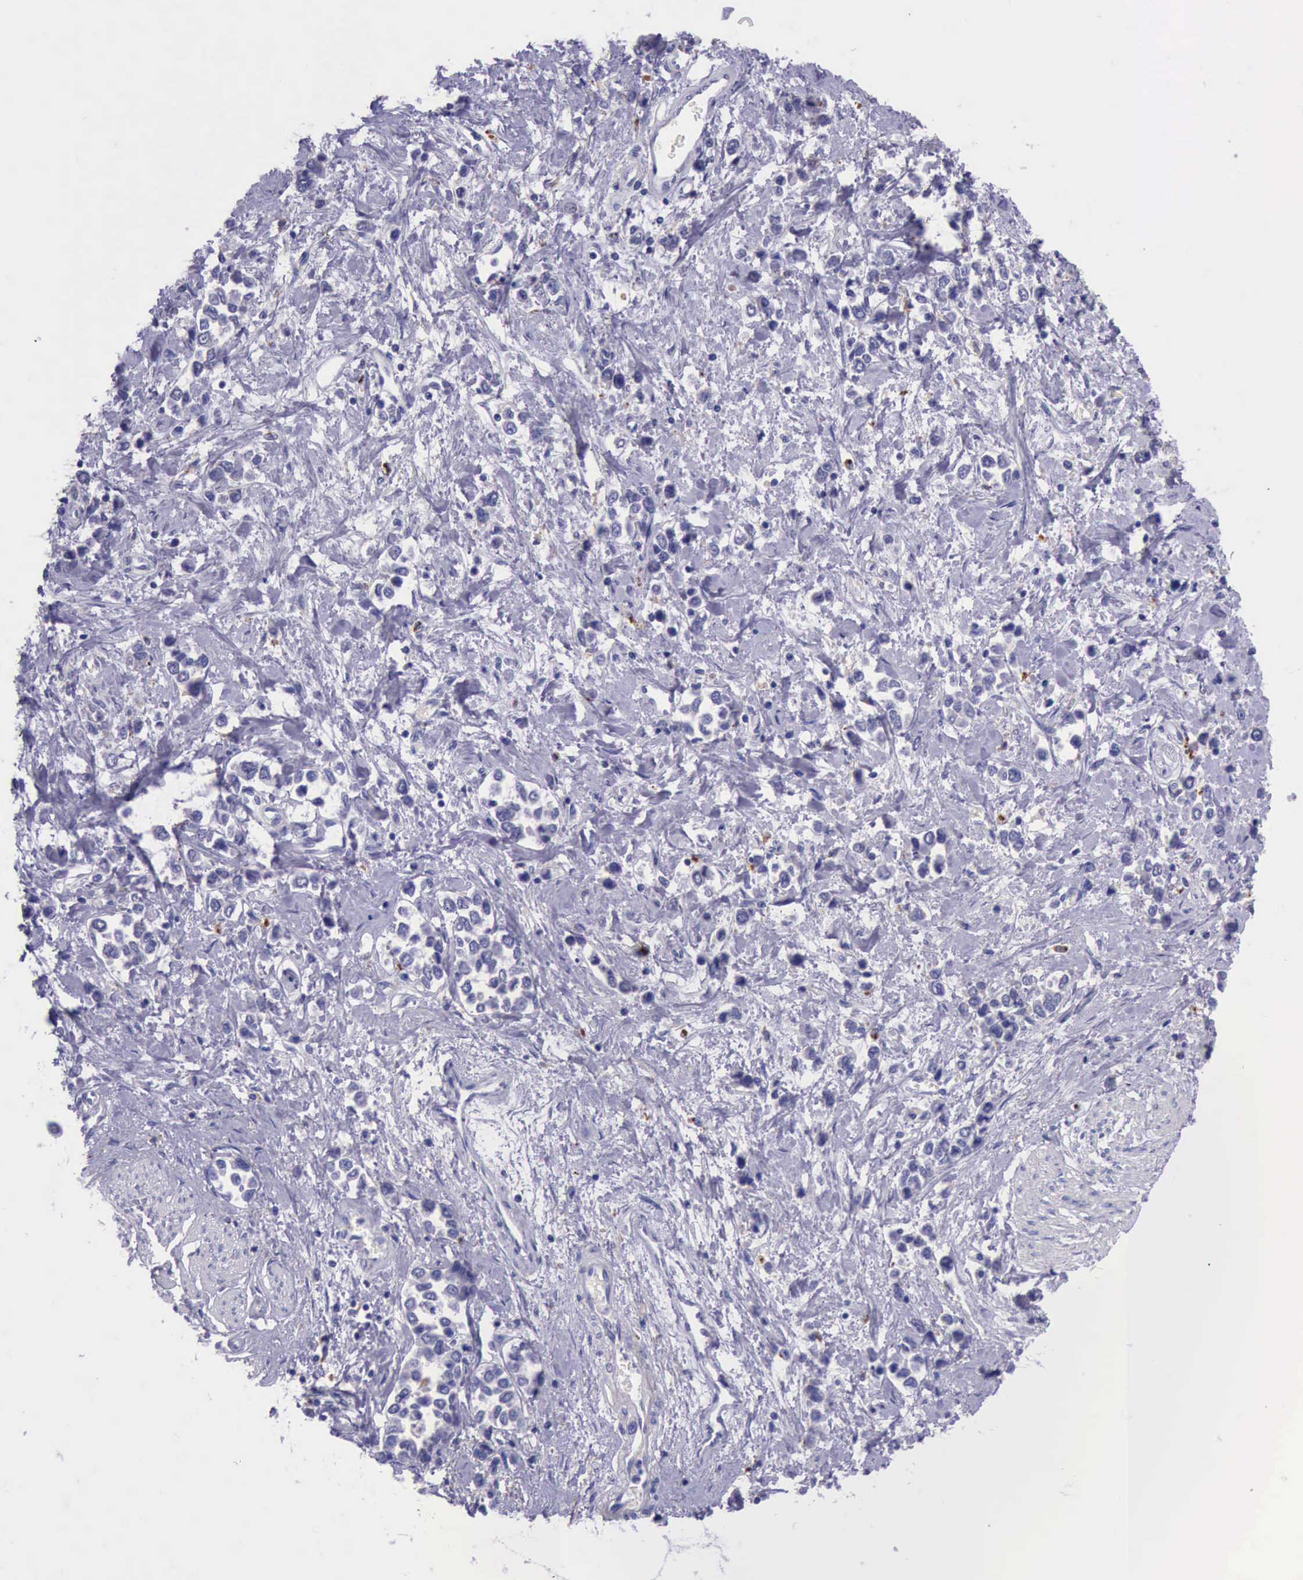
{"staining": {"intensity": "negative", "quantity": "none", "location": "none"}, "tissue": "stomach cancer", "cell_type": "Tumor cells", "image_type": "cancer", "snomed": [{"axis": "morphology", "description": "Adenocarcinoma, NOS"}, {"axis": "topography", "description": "Stomach, upper"}], "caption": "A histopathology image of human stomach cancer (adenocarcinoma) is negative for staining in tumor cells.", "gene": "GLA", "patient": {"sex": "male", "age": 76}}